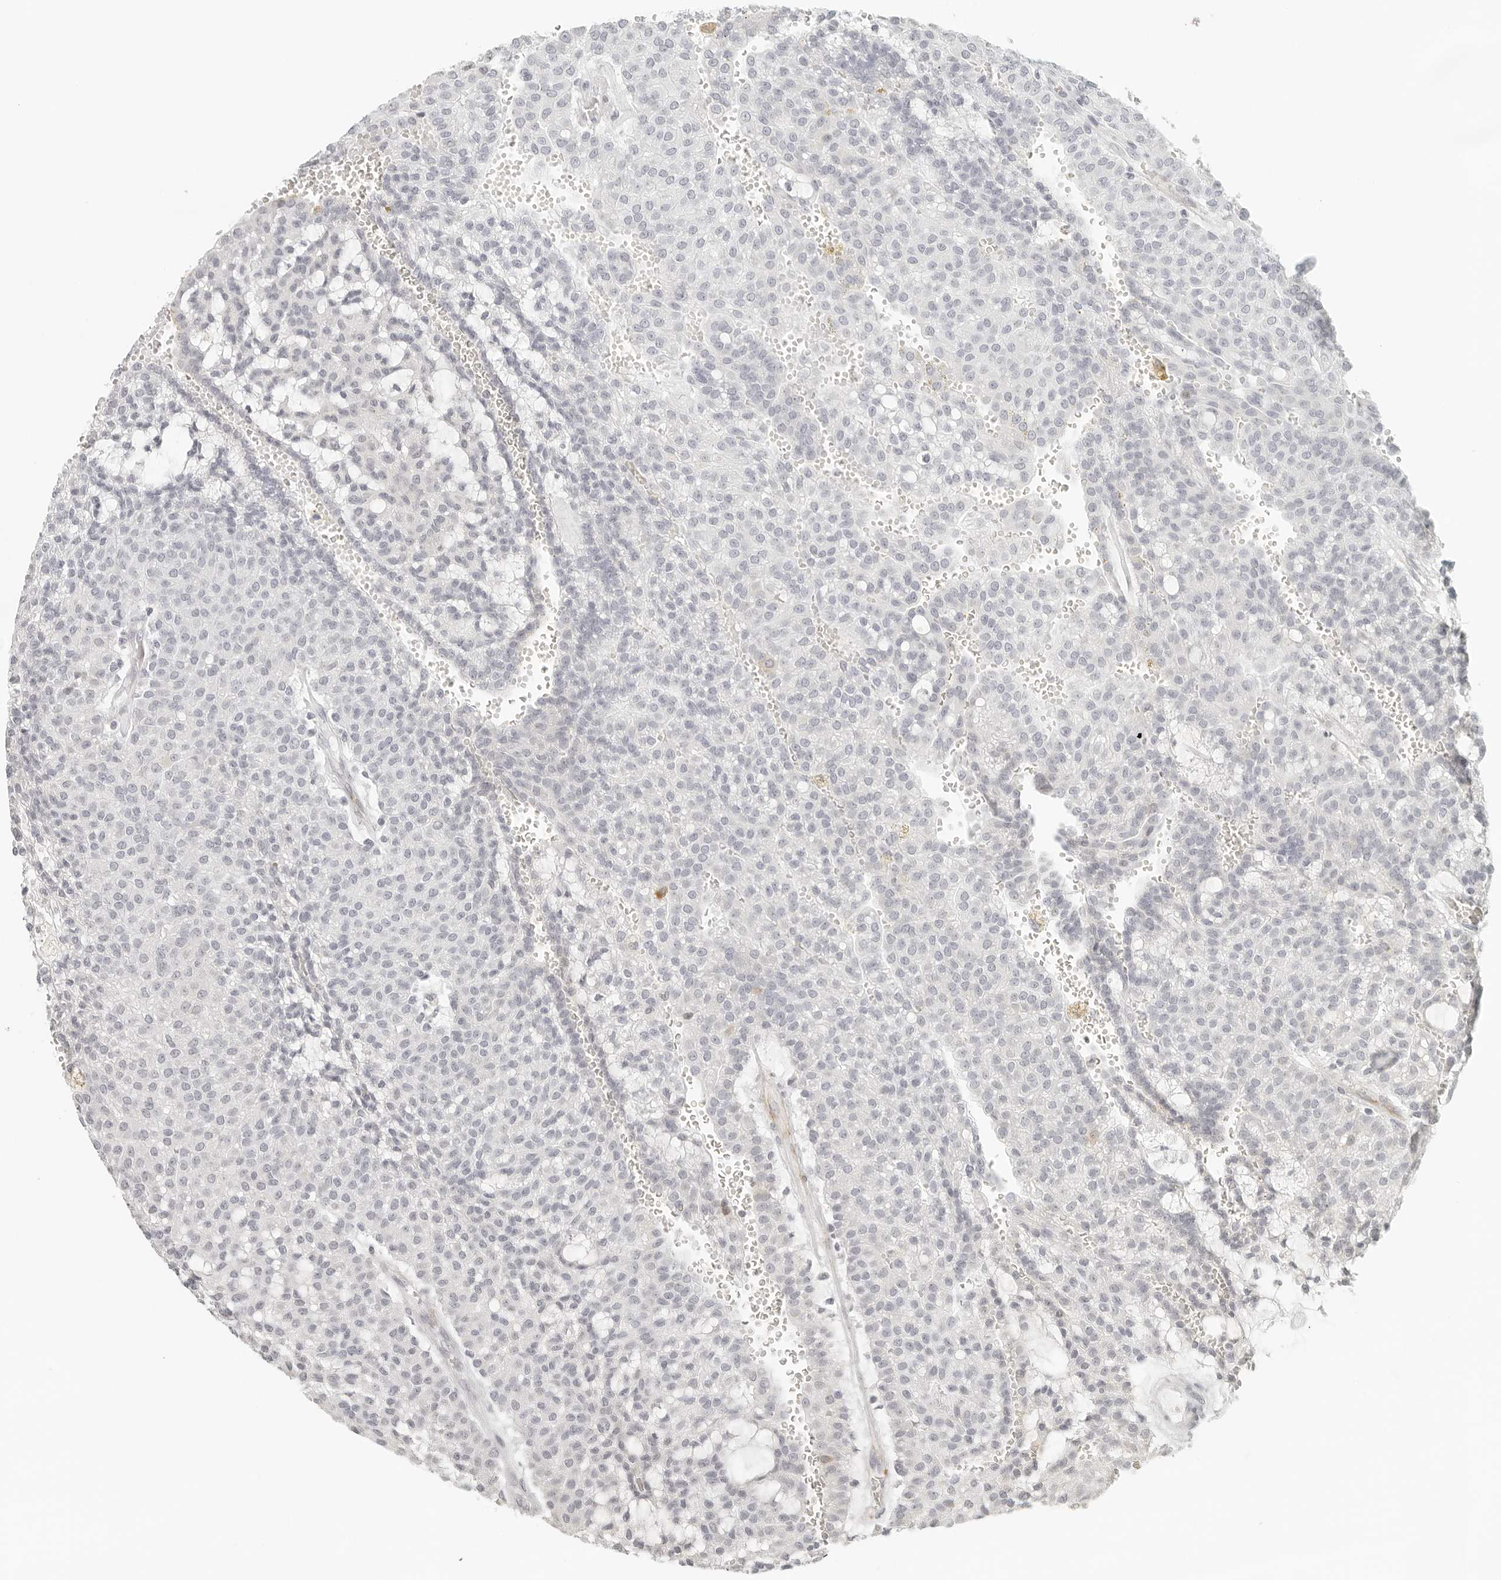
{"staining": {"intensity": "negative", "quantity": "none", "location": "none"}, "tissue": "renal cancer", "cell_type": "Tumor cells", "image_type": "cancer", "snomed": [{"axis": "morphology", "description": "Adenocarcinoma, NOS"}, {"axis": "topography", "description": "Kidney"}], "caption": "An immunohistochemistry (IHC) image of adenocarcinoma (renal) is shown. There is no staining in tumor cells of adenocarcinoma (renal).", "gene": "RPS6KC1", "patient": {"sex": "male", "age": 63}}